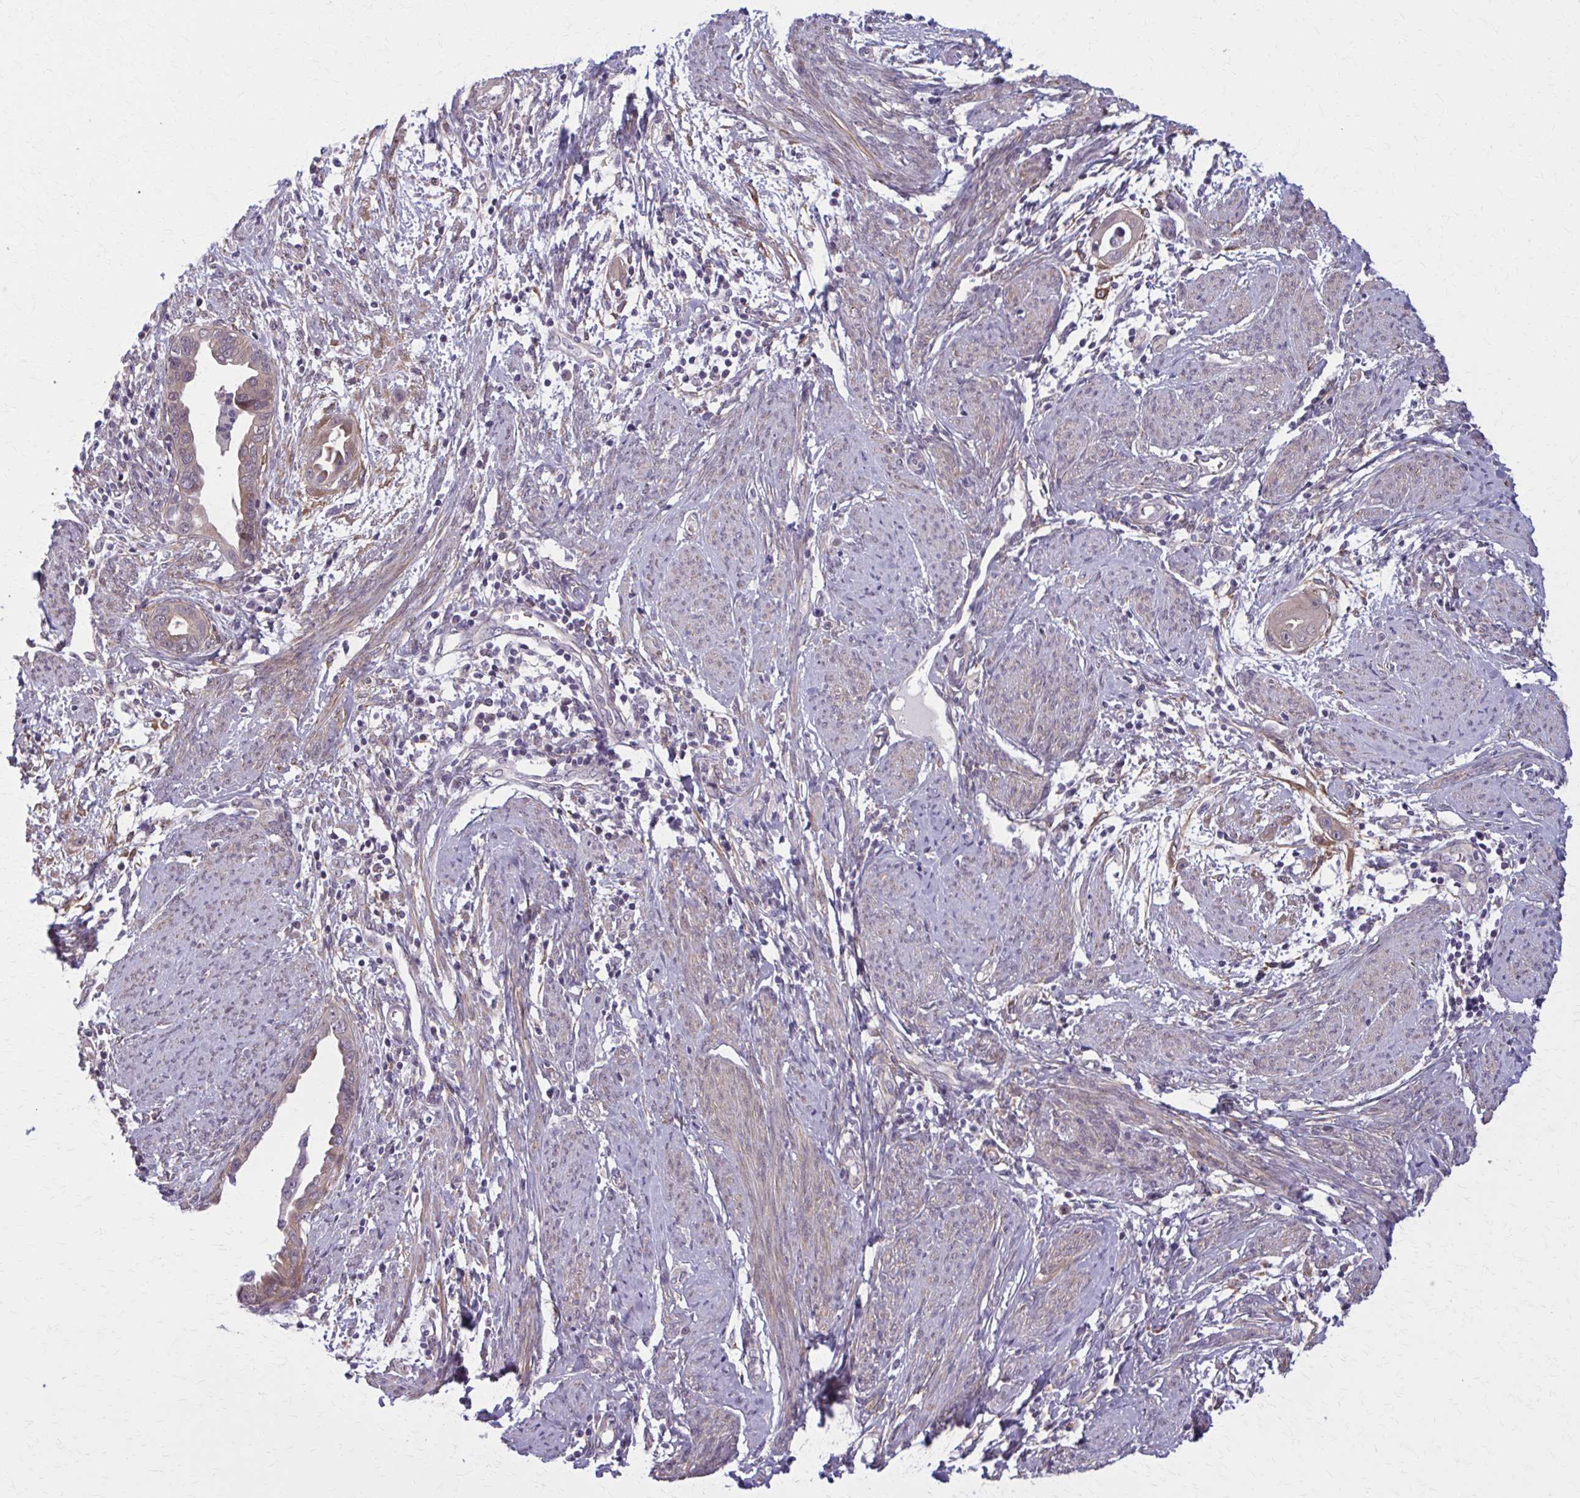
{"staining": {"intensity": "weak", "quantity": ">75%", "location": "cytoplasmic/membranous"}, "tissue": "endometrial cancer", "cell_type": "Tumor cells", "image_type": "cancer", "snomed": [{"axis": "morphology", "description": "Adenocarcinoma, NOS"}, {"axis": "topography", "description": "Endometrium"}], "caption": "A photomicrograph showing weak cytoplasmic/membranous positivity in about >75% of tumor cells in endometrial cancer, as visualized by brown immunohistochemical staining.", "gene": "NUMBL", "patient": {"sex": "female", "age": 57}}